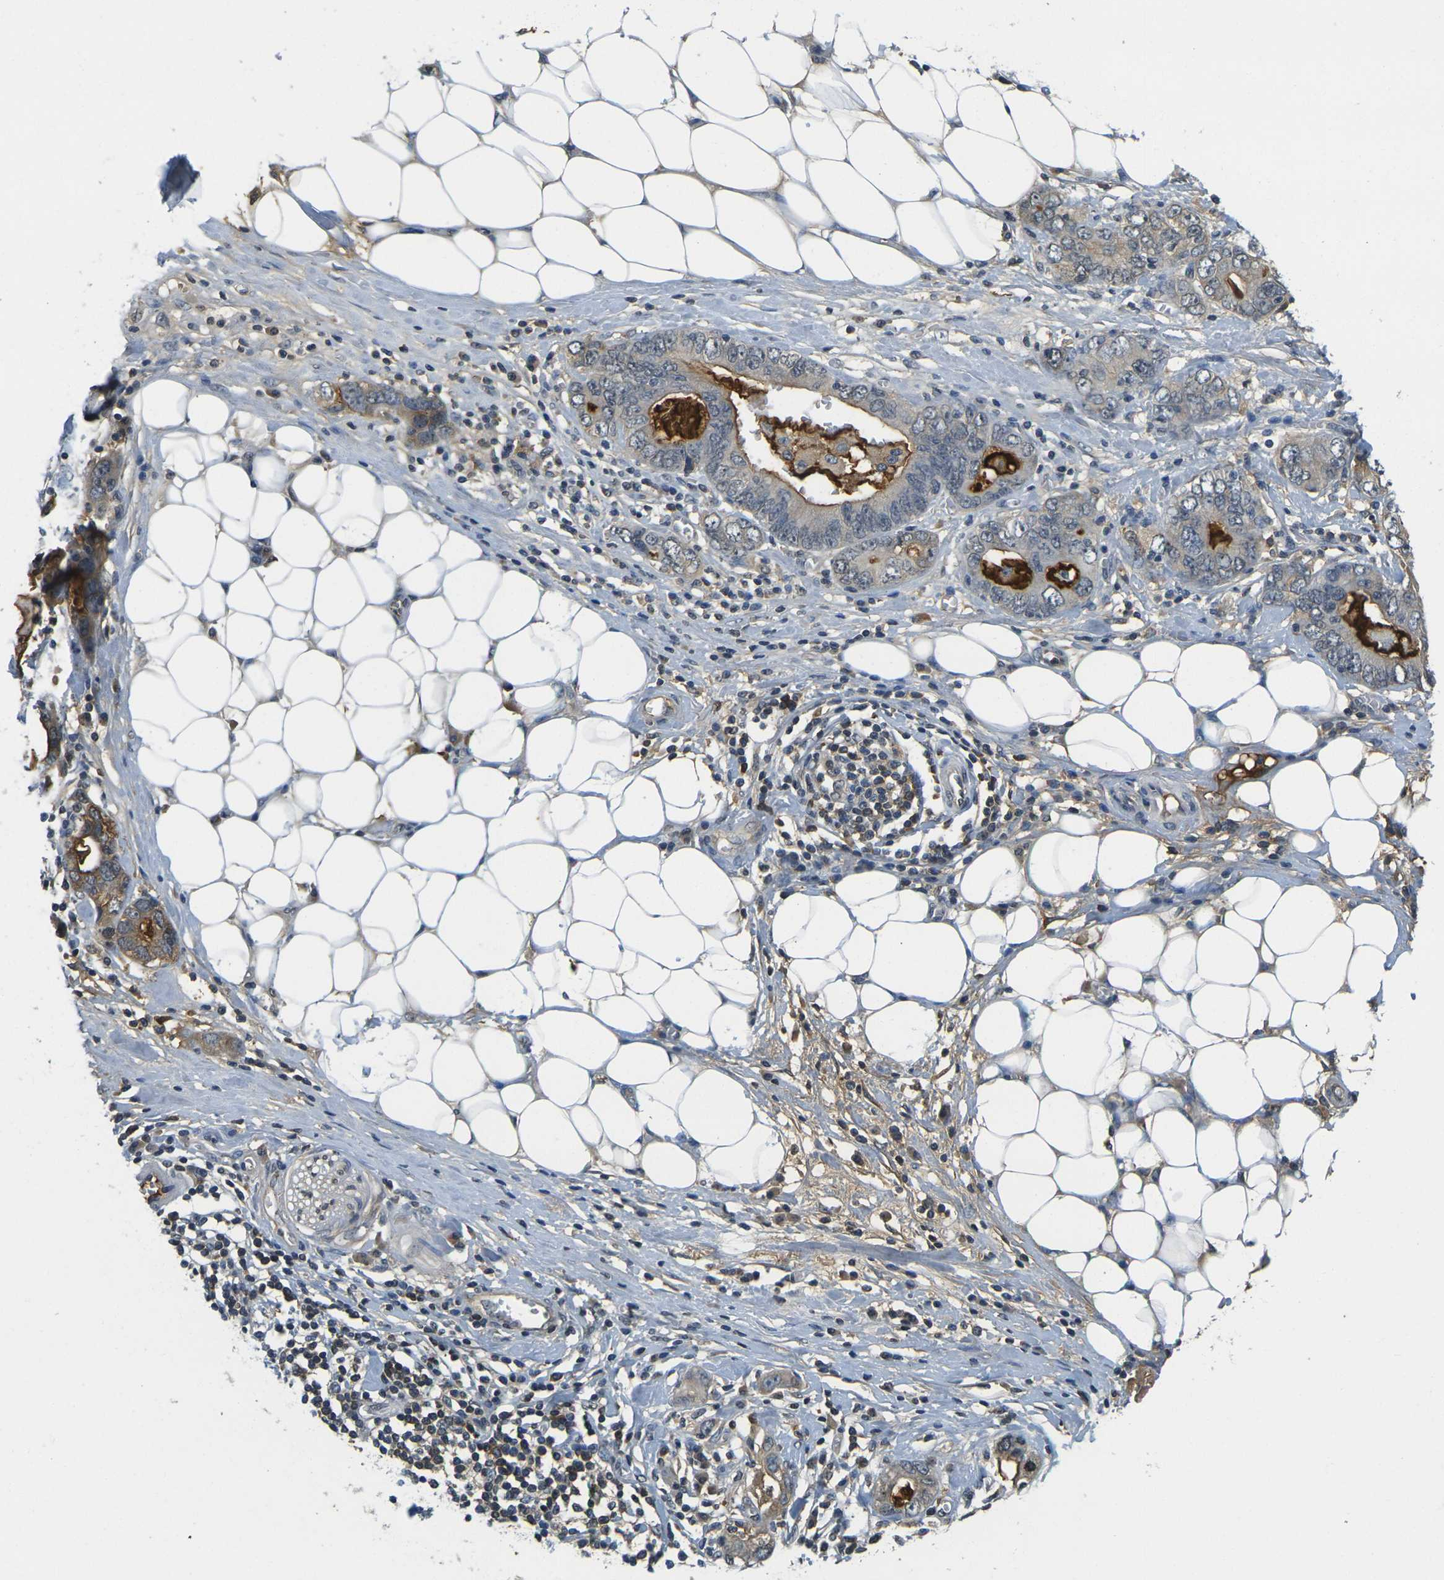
{"staining": {"intensity": "moderate", "quantity": "25%-75%", "location": "cytoplasmic/membranous"}, "tissue": "stomach cancer", "cell_type": "Tumor cells", "image_type": "cancer", "snomed": [{"axis": "morphology", "description": "Adenocarcinoma, NOS"}, {"axis": "topography", "description": "Stomach, lower"}], "caption": "Moderate cytoplasmic/membranous expression for a protein is present in about 25%-75% of tumor cells of adenocarcinoma (stomach) using immunohistochemistry (IHC).", "gene": "PLCD1", "patient": {"sex": "female", "age": 93}}